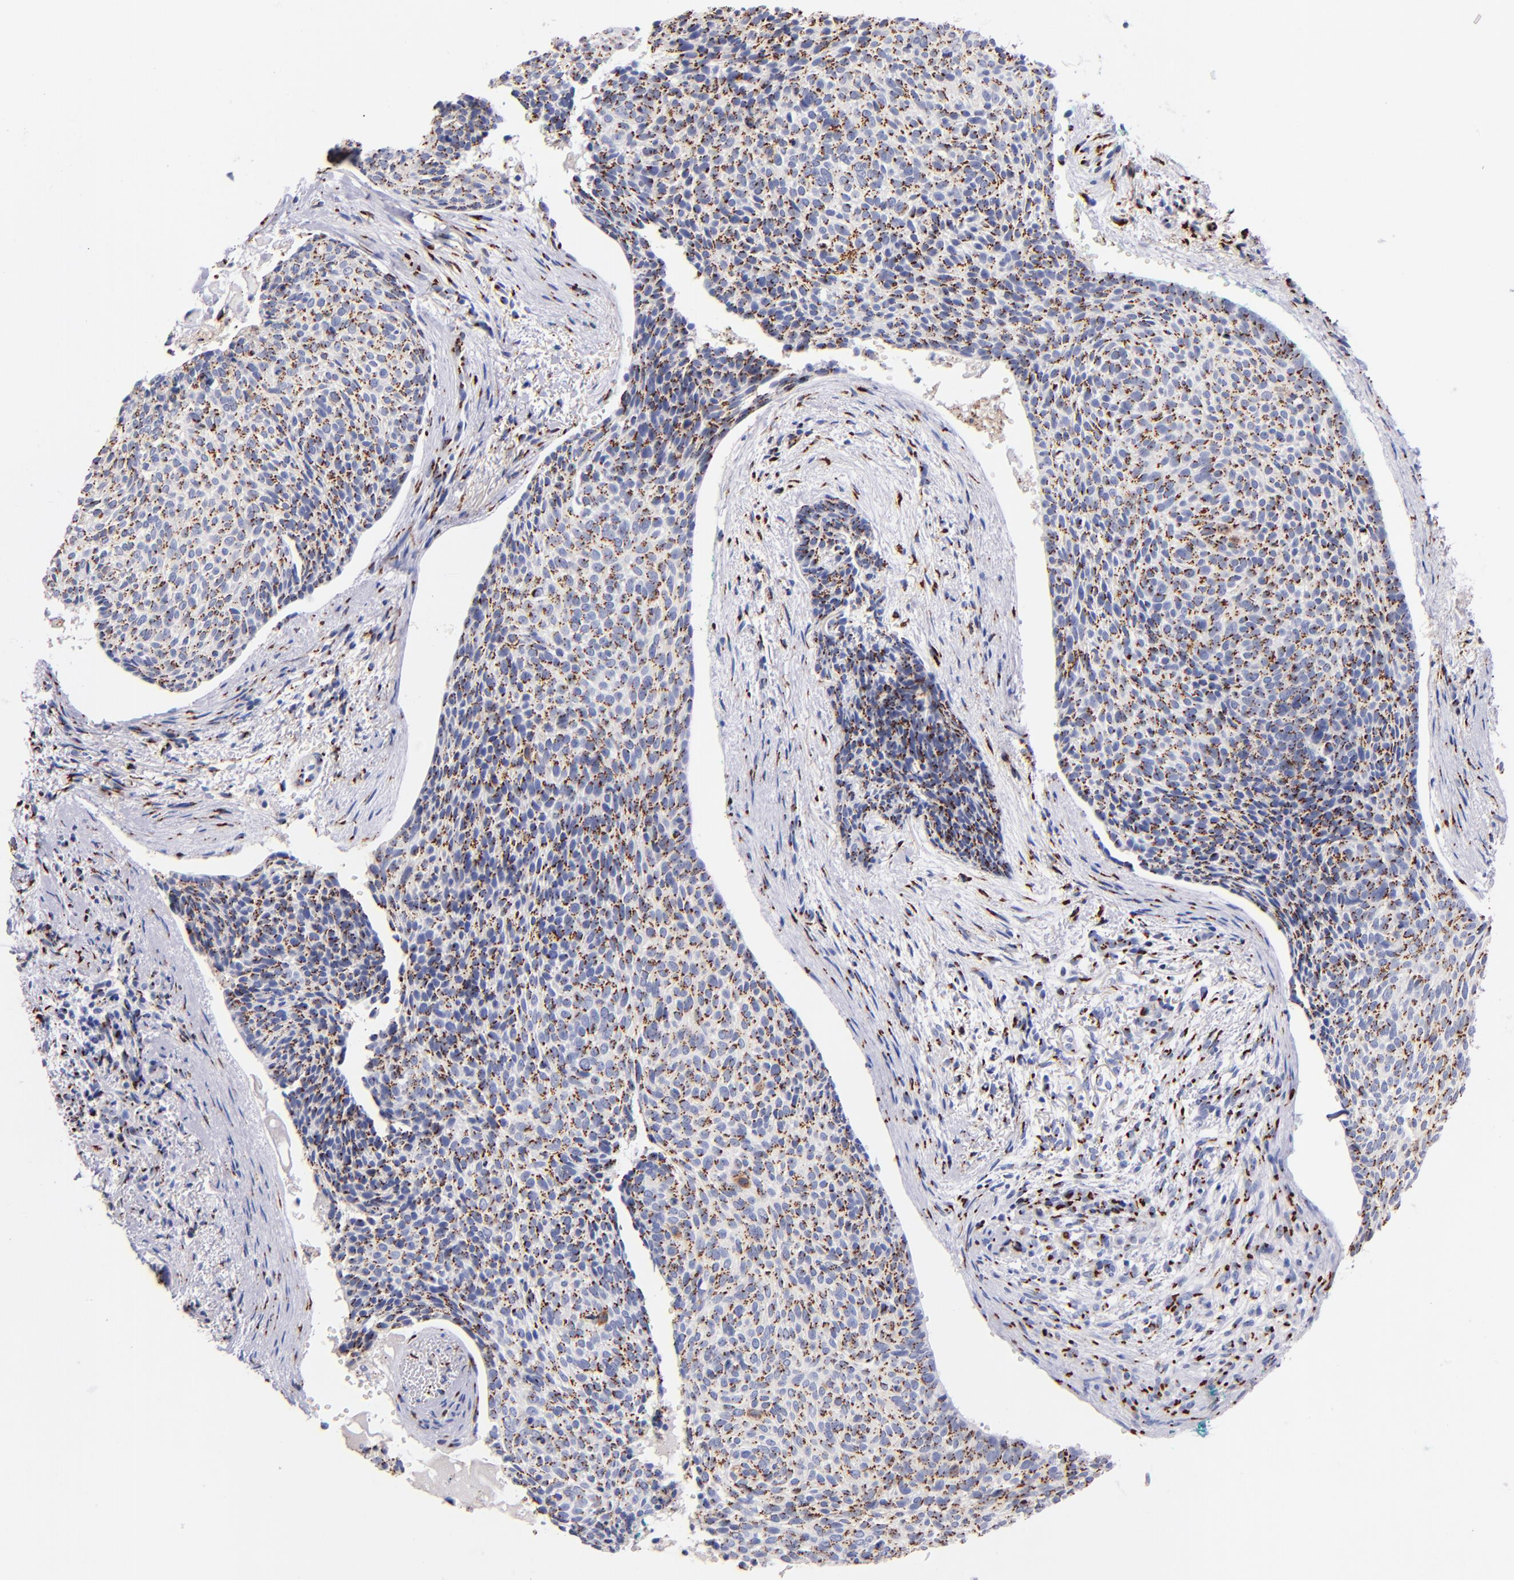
{"staining": {"intensity": "moderate", "quantity": ">75%", "location": "cytoplasmic/membranous"}, "tissue": "skin cancer", "cell_type": "Tumor cells", "image_type": "cancer", "snomed": [{"axis": "morphology", "description": "Normal tissue, NOS"}, {"axis": "morphology", "description": "Basal cell carcinoma"}, {"axis": "topography", "description": "Skin"}], "caption": "A histopathology image of skin cancer stained for a protein demonstrates moderate cytoplasmic/membranous brown staining in tumor cells. Nuclei are stained in blue.", "gene": "GOLIM4", "patient": {"sex": "female", "age": 57}}